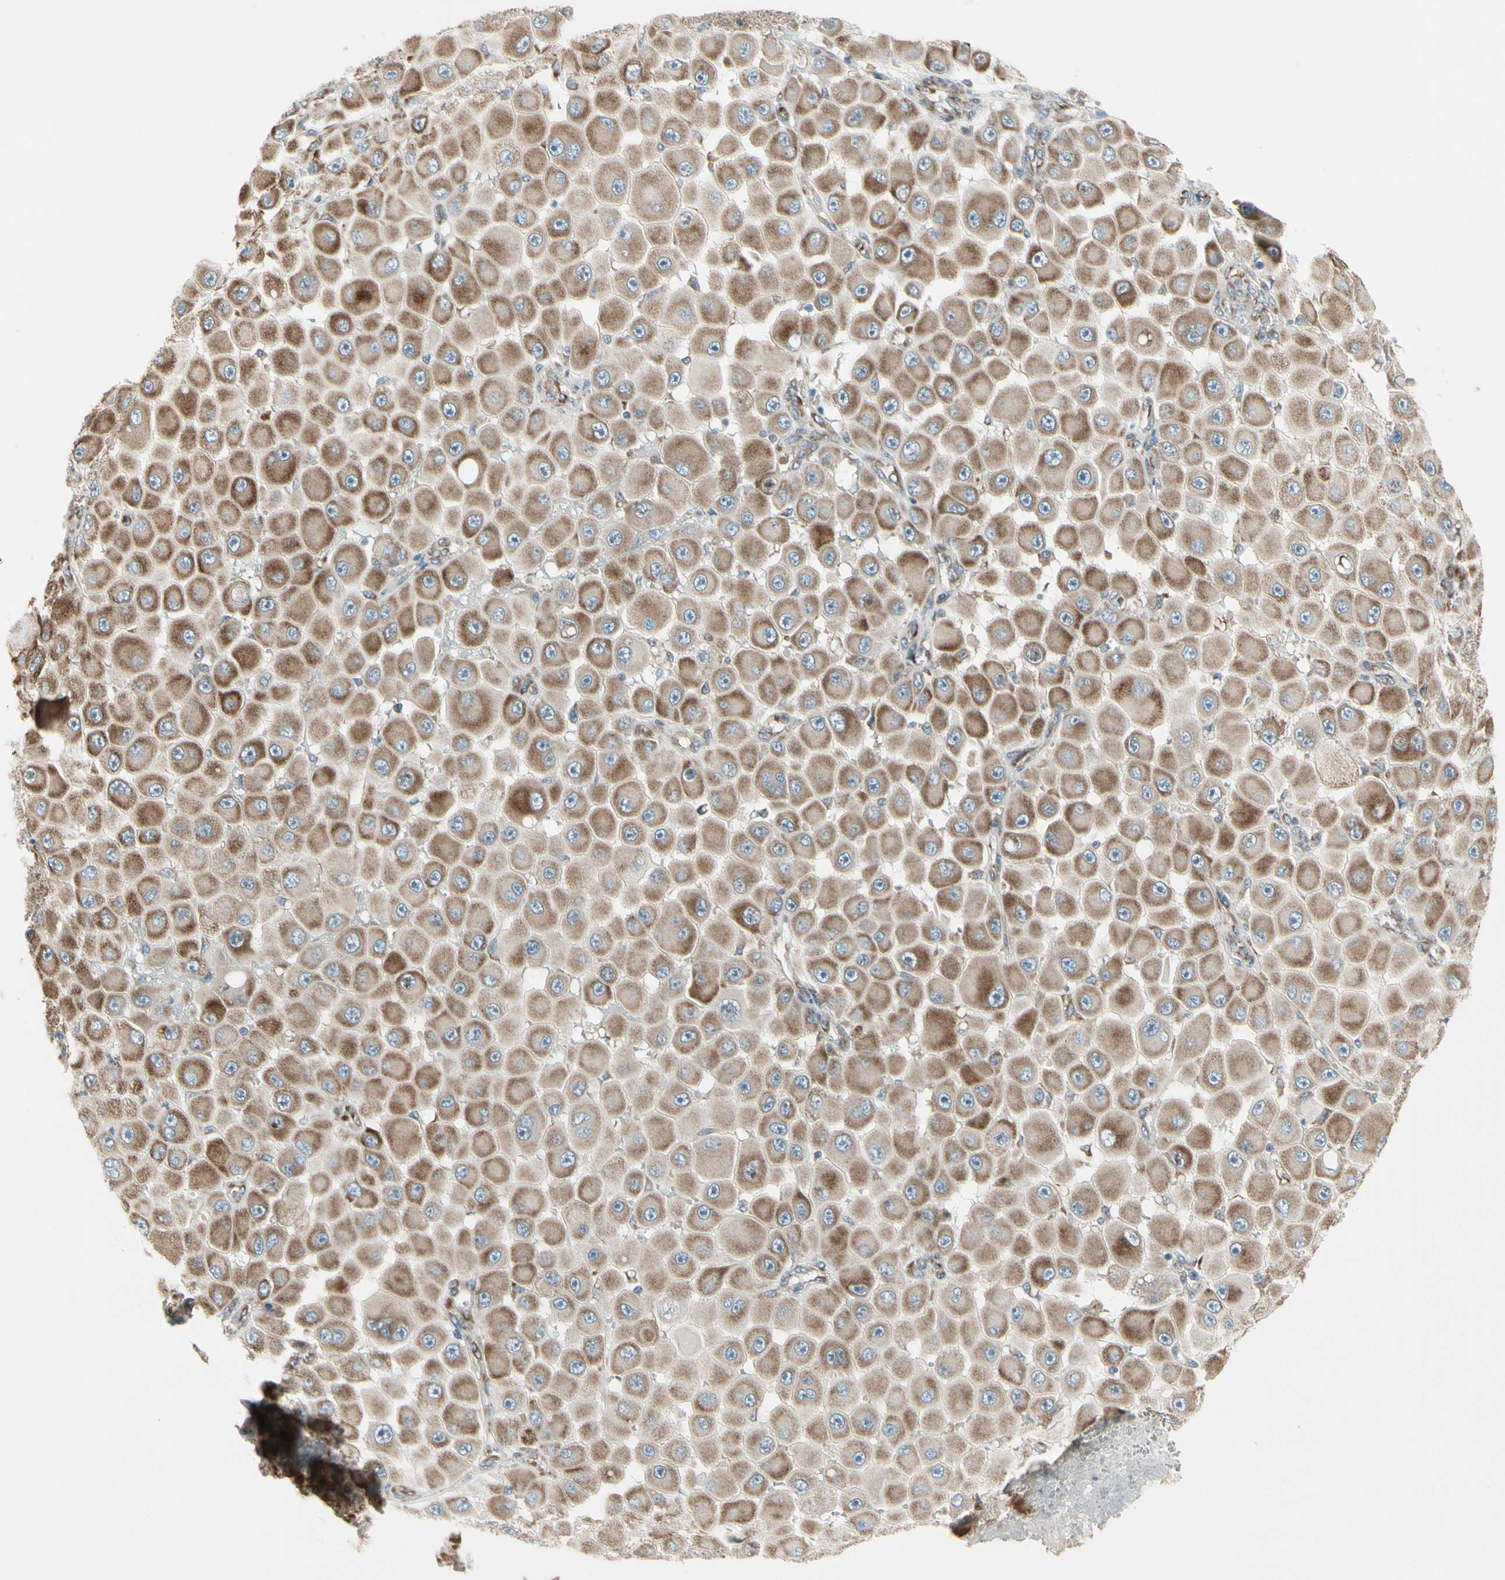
{"staining": {"intensity": "strong", "quantity": ">75%", "location": "cytoplasmic/membranous"}, "tissue": "melanoma", "cell_type": "Tumor cells", "image_type": "cancer", "snomed": [{"axis": "morphology", "description": "Malignant melanoma, NOS"}, {"axis": "topography", "description": "Skin"}], "caption": "This is a photomicrograph of immunohistochemistry staining of malignant melanoma, which shows strong expression in the cytoplasmic/membranous of tumor cells.", "gene": "FNDC3A", "patient": {"sex": "female", "age": 81}}